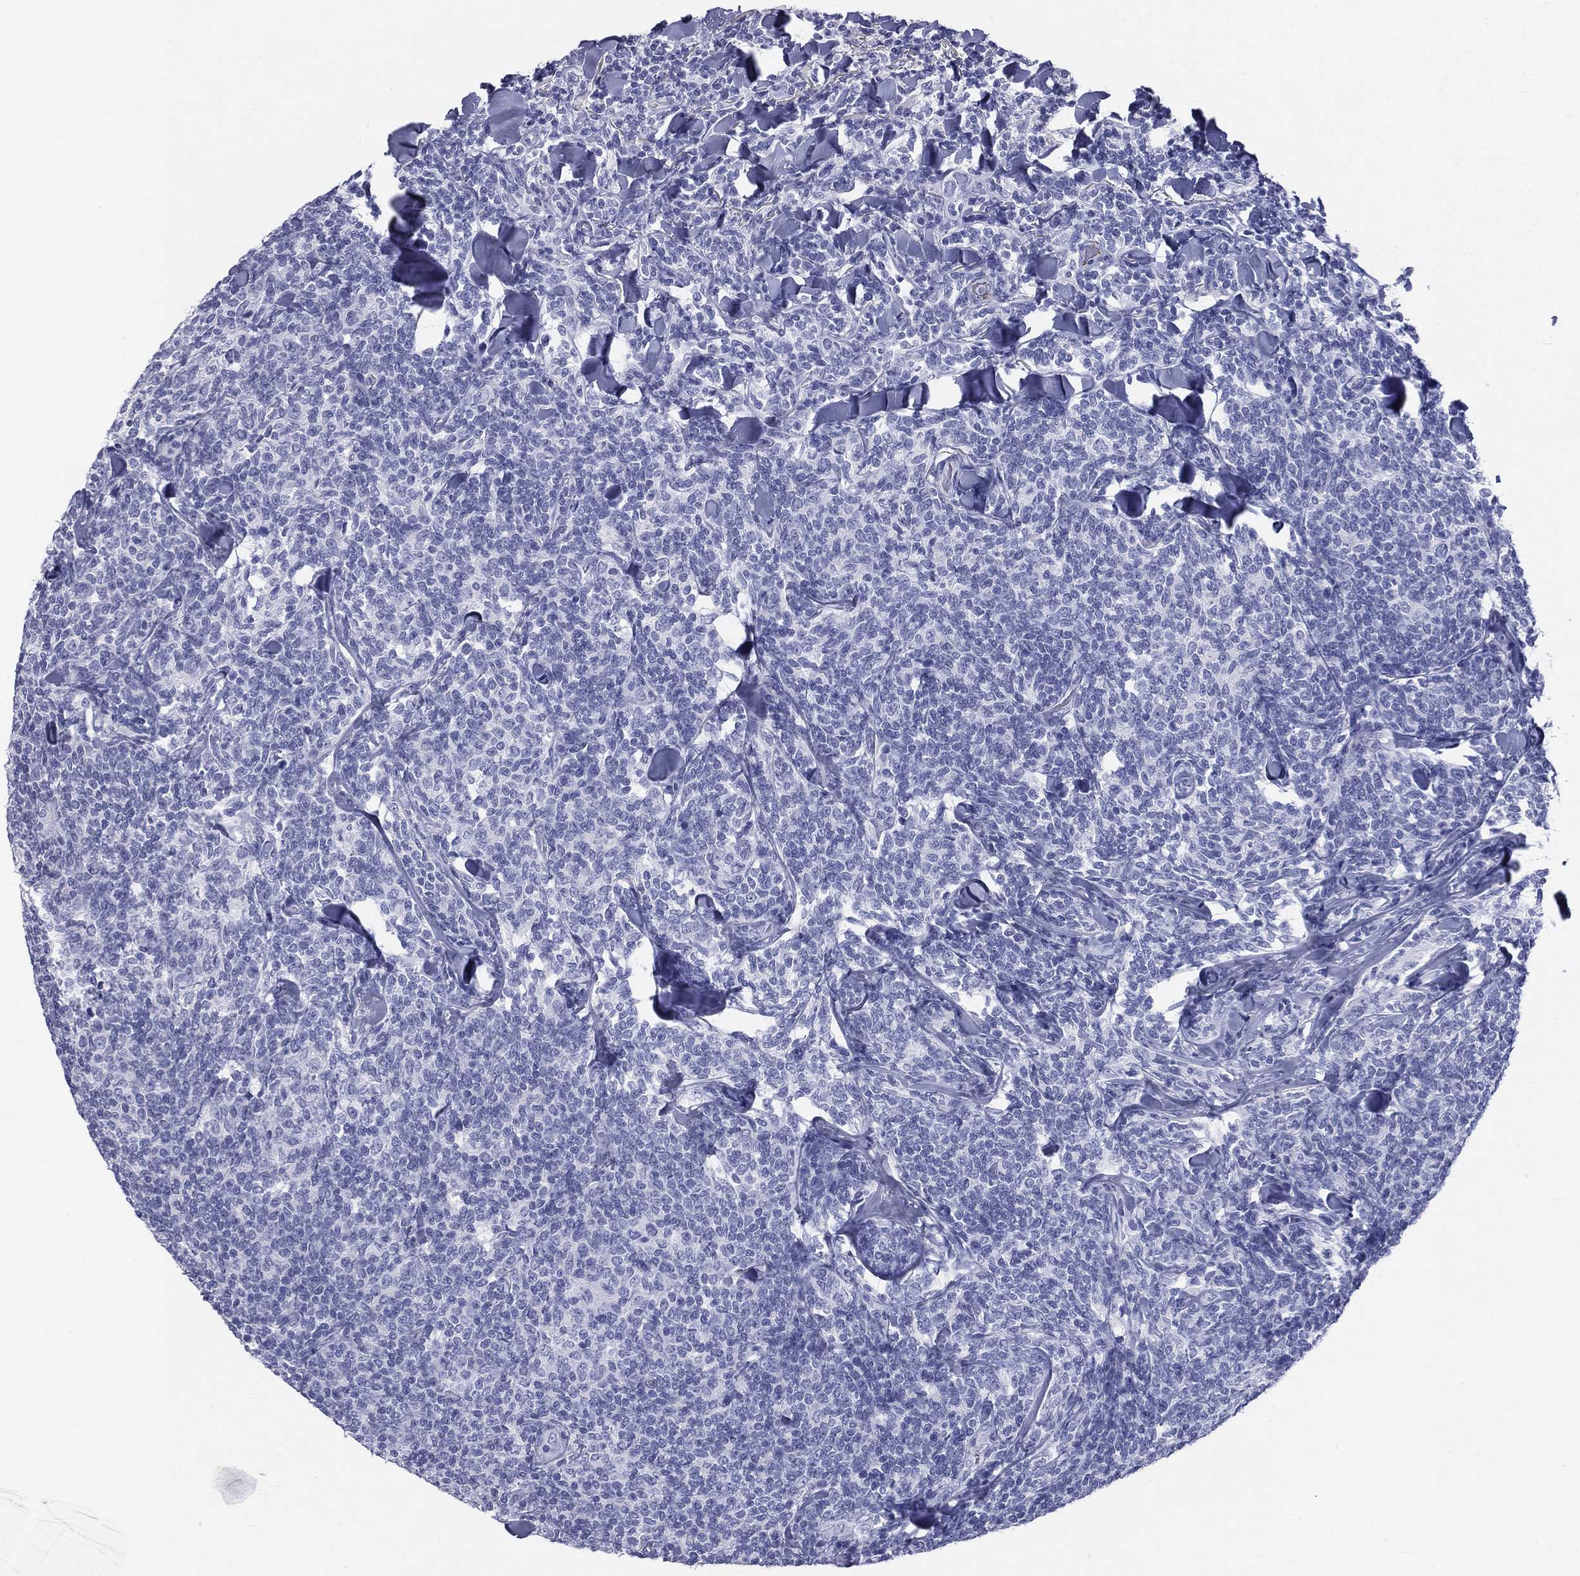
{"staining": {"intensity": "negative", "quantity": "none", "location": "none"}, "tissue": "lymphoma", "cell_type": "Tumor cells", "image_type": "cancer", "snomed": [{"axis": "morphology", "description": "Malignant lymphoma, non-Hodgkin's type, Low grade"}, {"axis": "topography", "description": "Lymph node"}], "caption": "Lymphoma stained for a protein using IHC shows no positivity tumor cells.", "gene": "HP", "patient": {"sex": "female", "age": 56}}